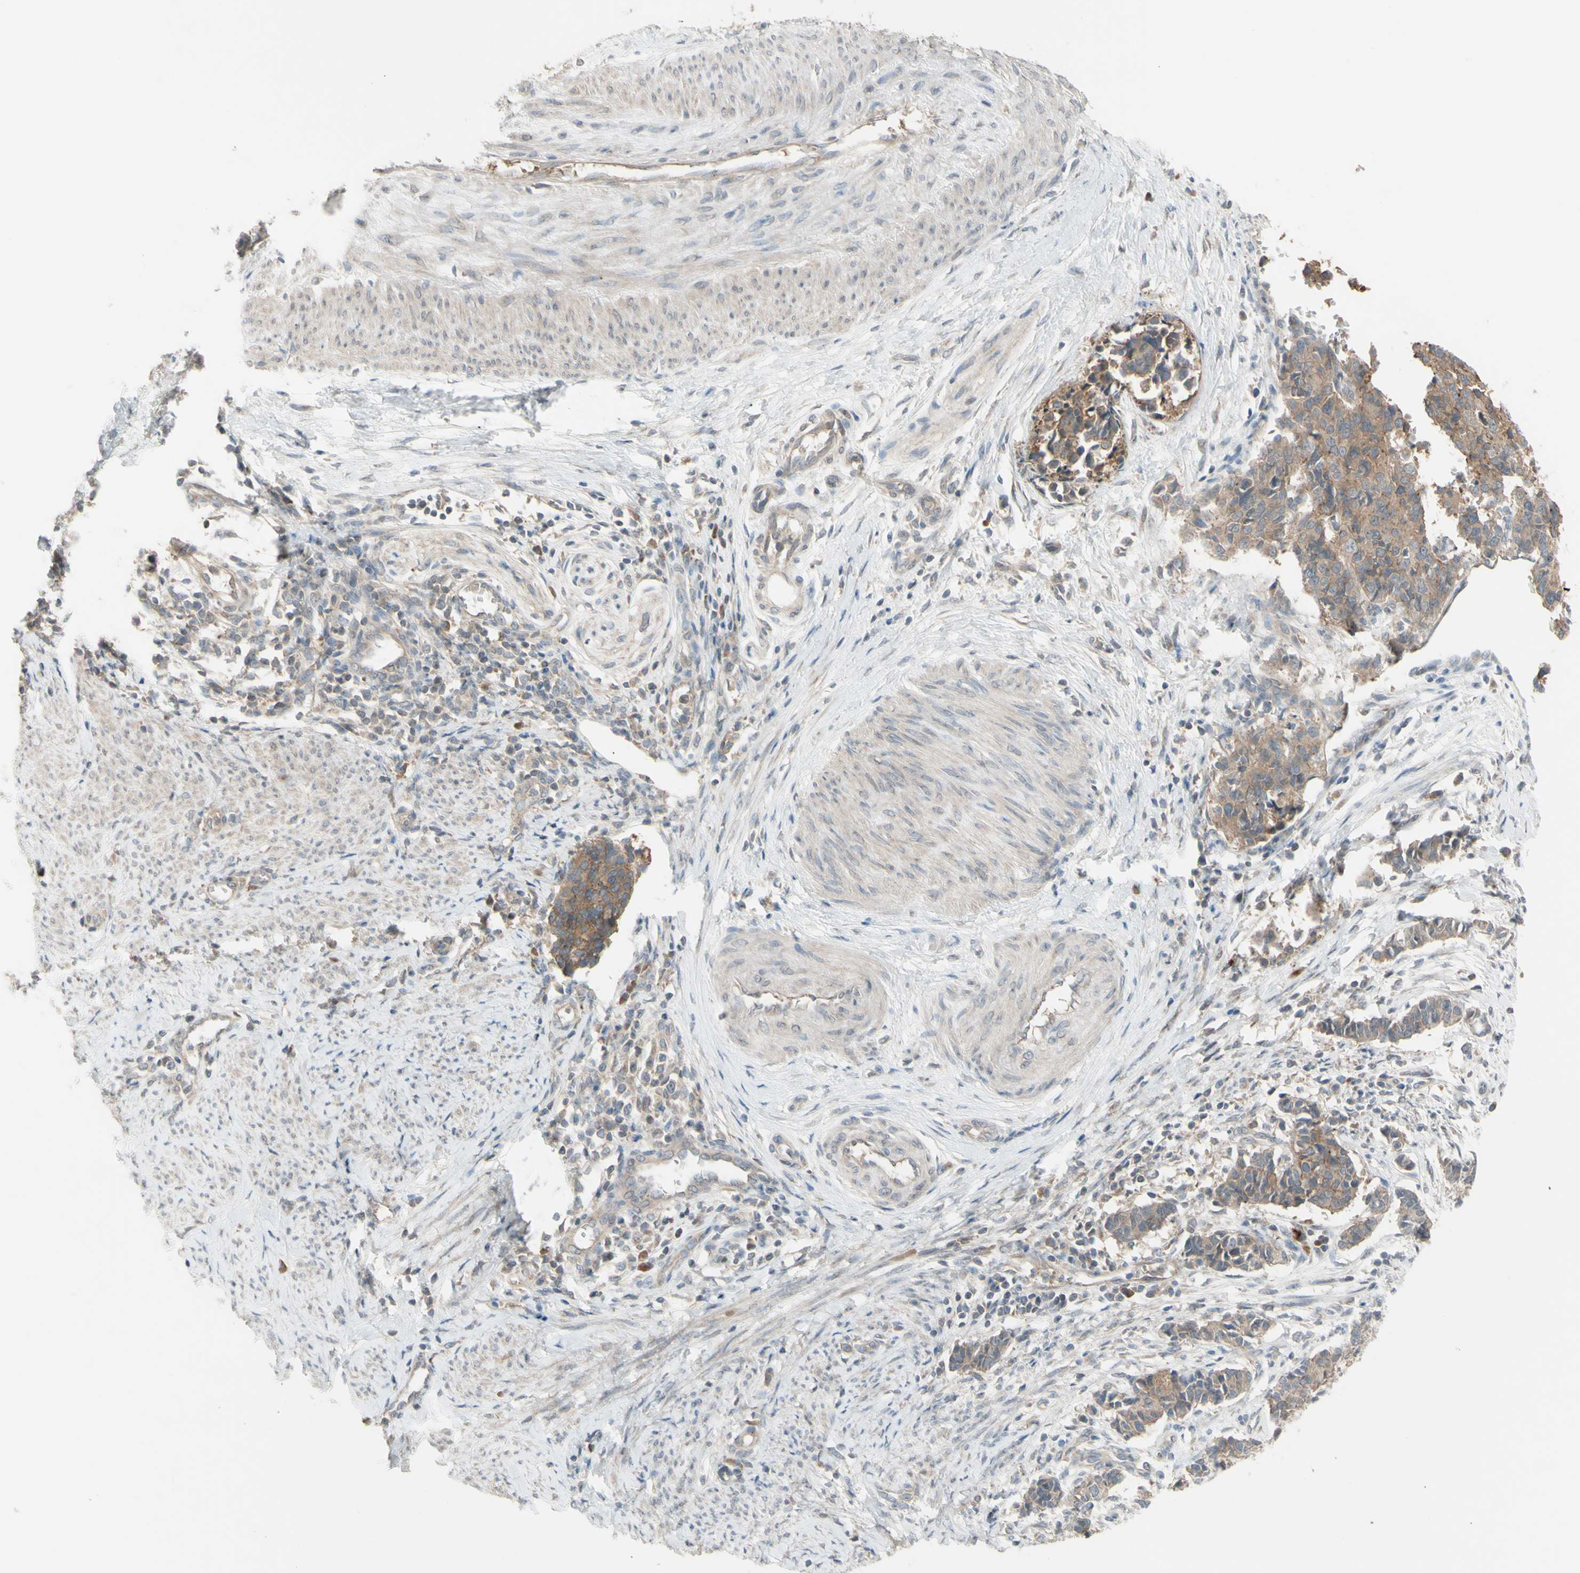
{"staining": {"intensity": "weak", "quantity": ">75%", "location": "cytoplasmic/membranous"}, "tissue": "cervical cancer", "cell_type": "Tumor cells", "image_type": "cancer", "snomed": [{"axis": "morphology", "description": "Normal tissue, NOS"}, {"axis": "morphology", "description": "Squamous cell carcinoma, NOS"}, {"axis": "topography", "description": "Cervix"}], "caption": "Cervical cancer (squamous cell carcinoma) was stained to show a protein in brown. There is low levels of weak cytoplasmic/membranous staining in about >75% of tumor cells. (brown staining indicates protein expression, while blue staining denotes nuclei).", "gene": "AFP", "patient": {"sex": "female", "age": 35}}